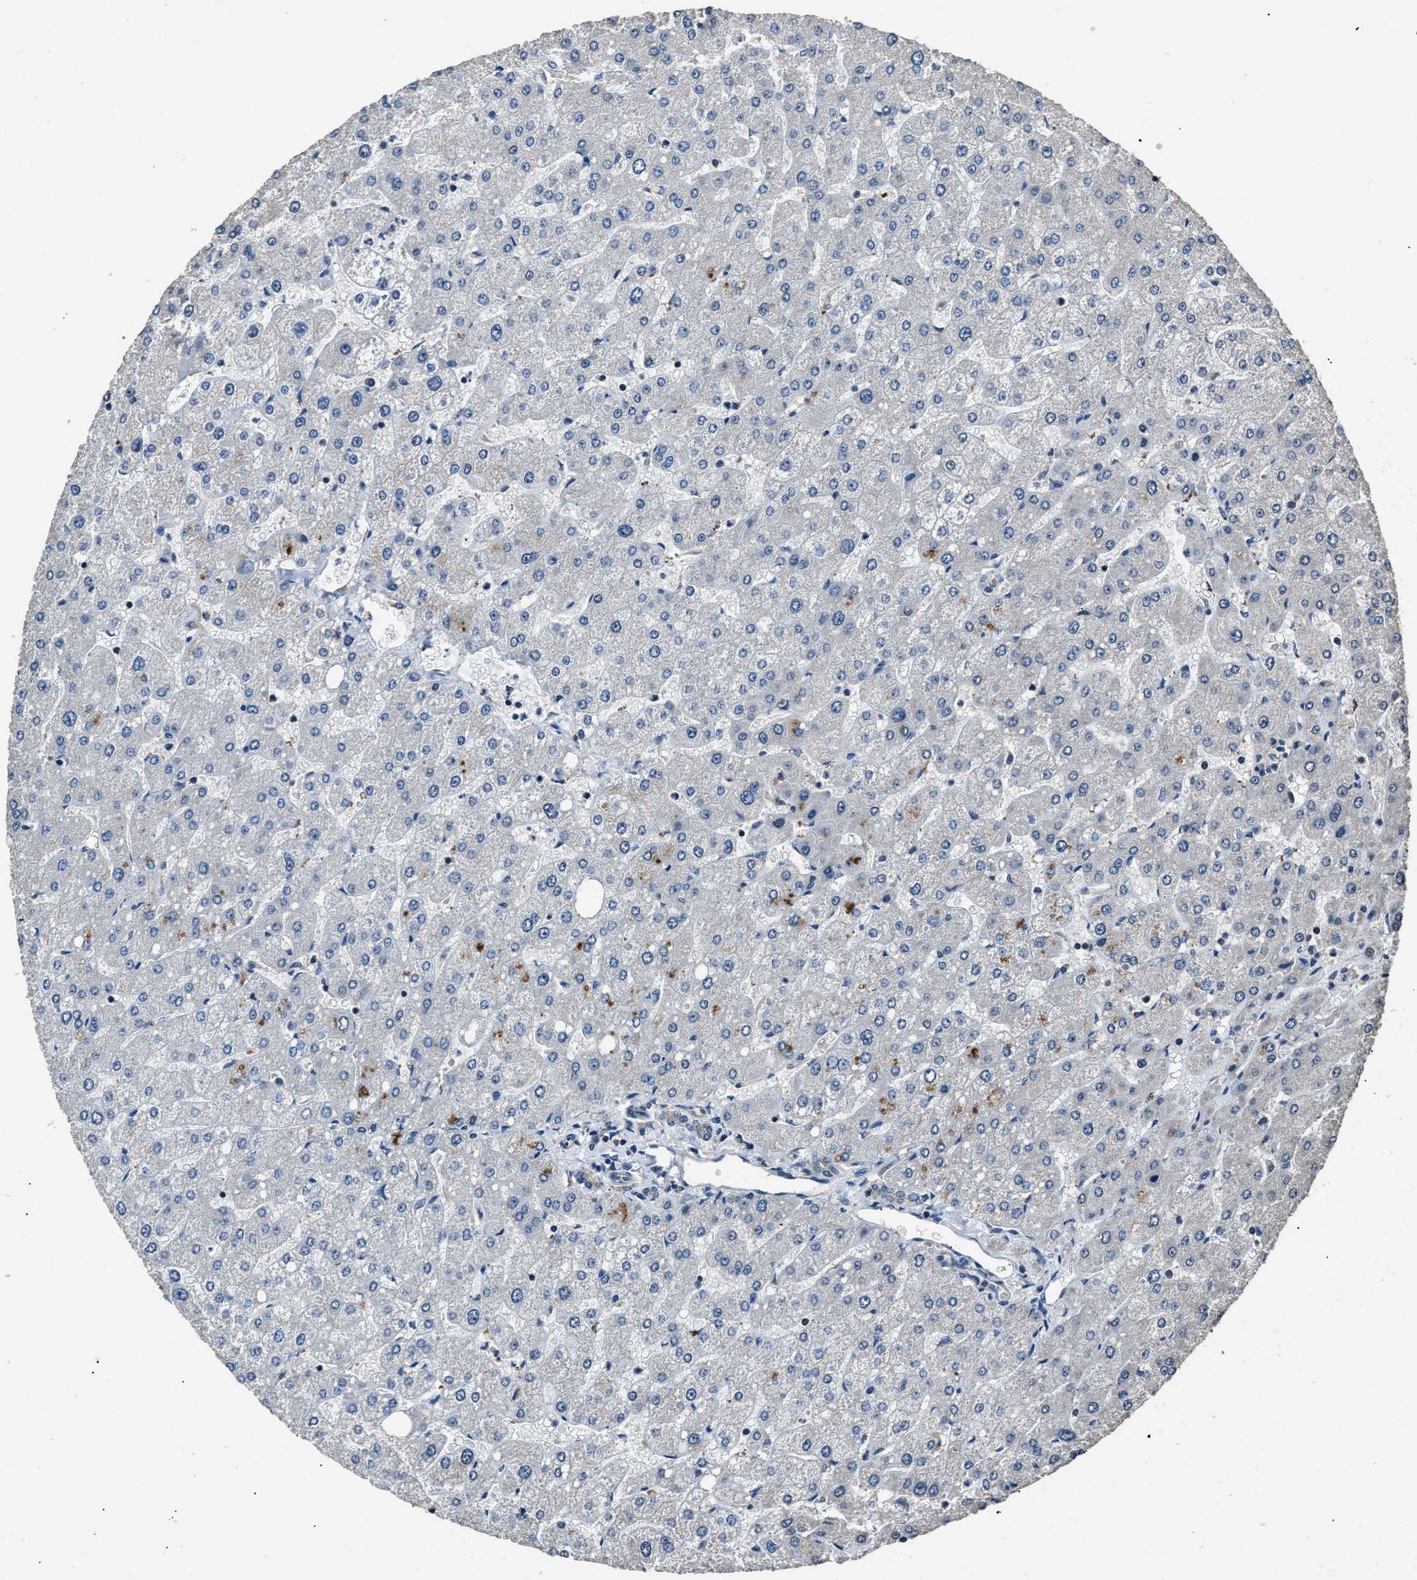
{"staining": {"intensity": "weak", "quantity": "<25%", "location": "cytoplasmic/membranous"}, "tissue": "liver", "cell_type": "Cholangiocytes", "image_type": "normal", "snomed": [{"axis": "morphology", "description": "Normal tissue, NOS"}, {"axis": "topography", "description": "Liver"}], "caption": "There is no significant staining in cholangiocytes of liver. (Stains: DAB immunohistochemistry (IHC) with hematoxylin counter stain, Microscopy: brightfield microscopy at high magnification).", "gene": "DFFA", "patient": {"sex": "male", "age": 55}}